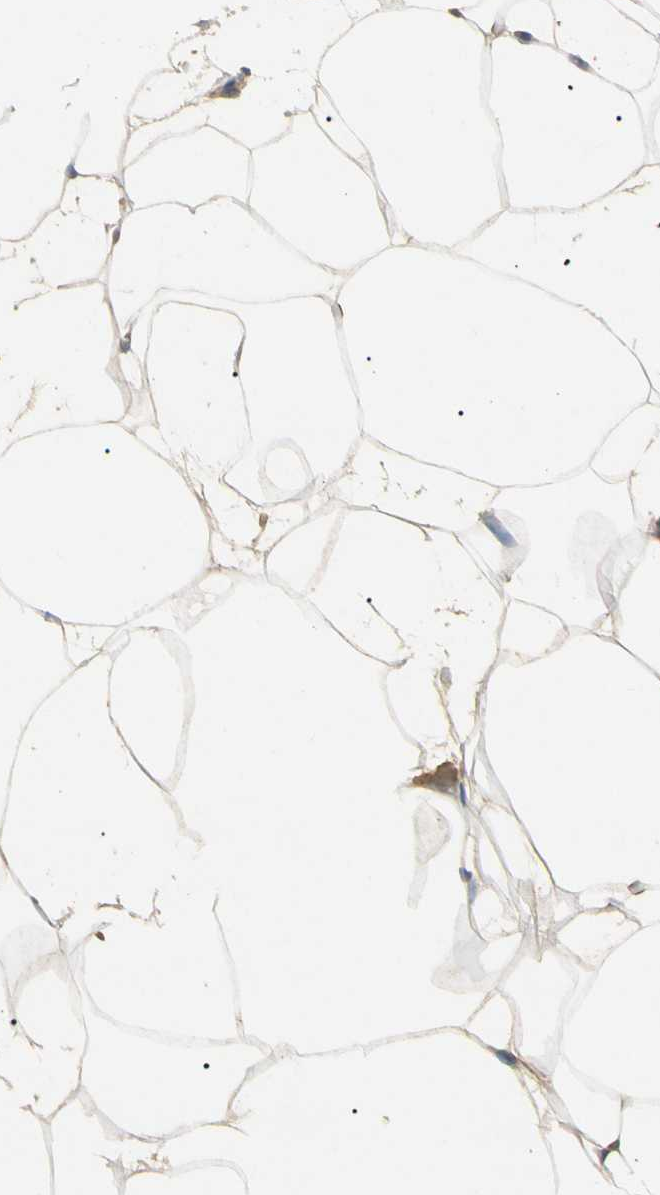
{"staining": {"intensity": "weak", "quantity": "25%-75%", "location": "cytoplasmic/membranous"}, "tissue": "adipose tissue", "cell_type": "Adipocytes", "image_type": "normal", "snomed": [{"axis": "morphology", "description": "Normal tissue, NOS"}, {"axis": "topography", "description": "Breast"}, {"axis": "topography", "description": "Adipose tissue"}], "caption": "Adipocytes reveal weak cytoplasmic/membranous staining in approximately 25%-75% of cells in unremarkable adipose tissue. (DAB IHC, brown staining for protein, blue staining for nuclei).", "gene": "GREM1", "patient": {"sex": "female", "age": 25}}